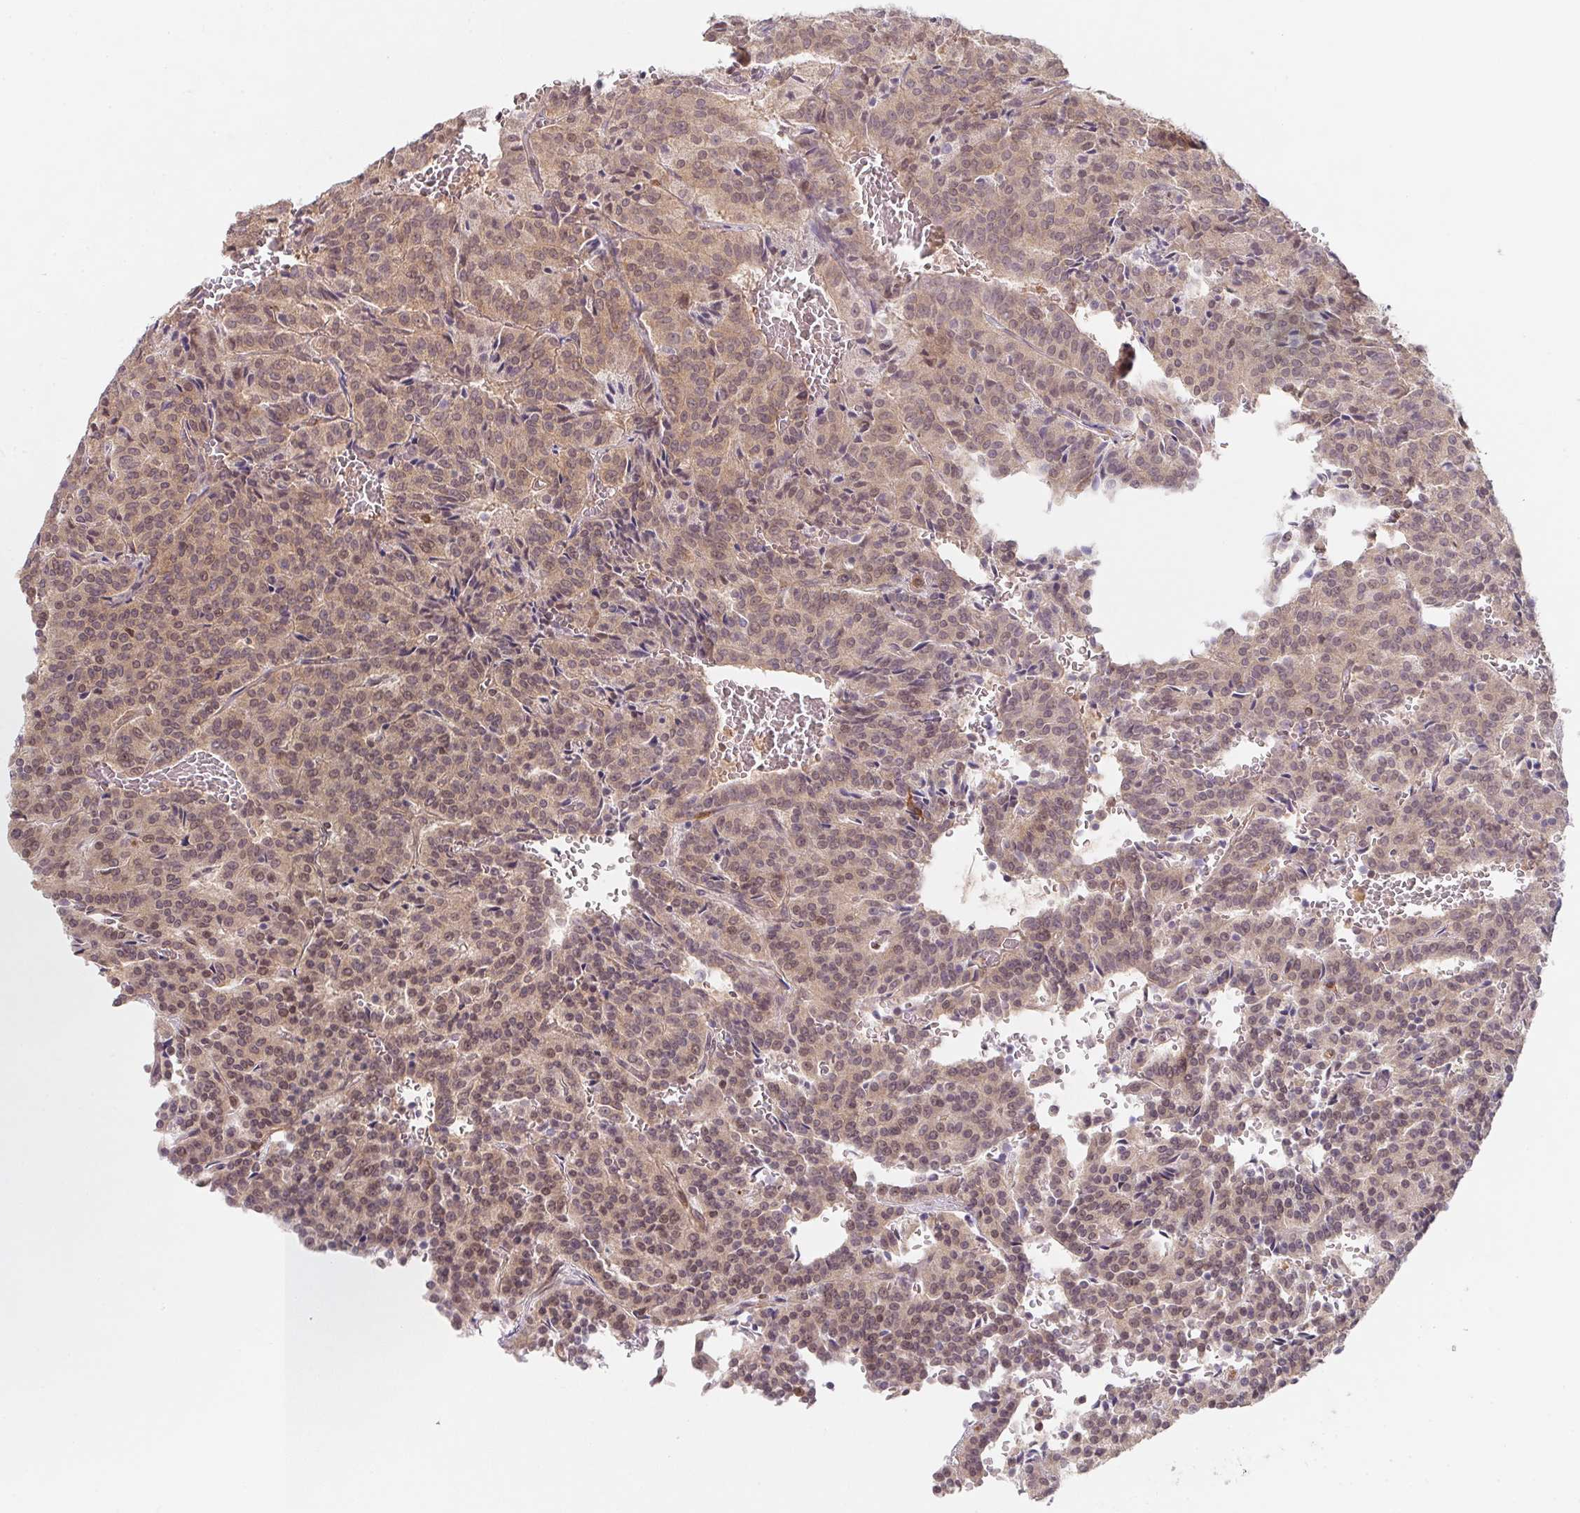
{"staining": {"intensity": "weak", "quantity": ">75%", "location": "nuclear"}, "tissue": "carcinoid", "cell_type": "Tumor cells", "image_type": "cancer", "snomed": [{"axis": "morphology", "description": "Carcinoid, malignant, NOS"}, {"axis": "topography", "description": "Lung"}], "caption": "Immunohistochemistry (IHC) staining of carcinoid, which reveals low levels of weak nuclear expression in approximately >75% of tumor cells indicating weak nuclear protein staining. The staining was performed using DAB (brown) for protein detection and nuclei were counterstained in hematoxylin (blue).", "gene": "ANKRD13A", "patient": {"sex": "male", "age": 70}}